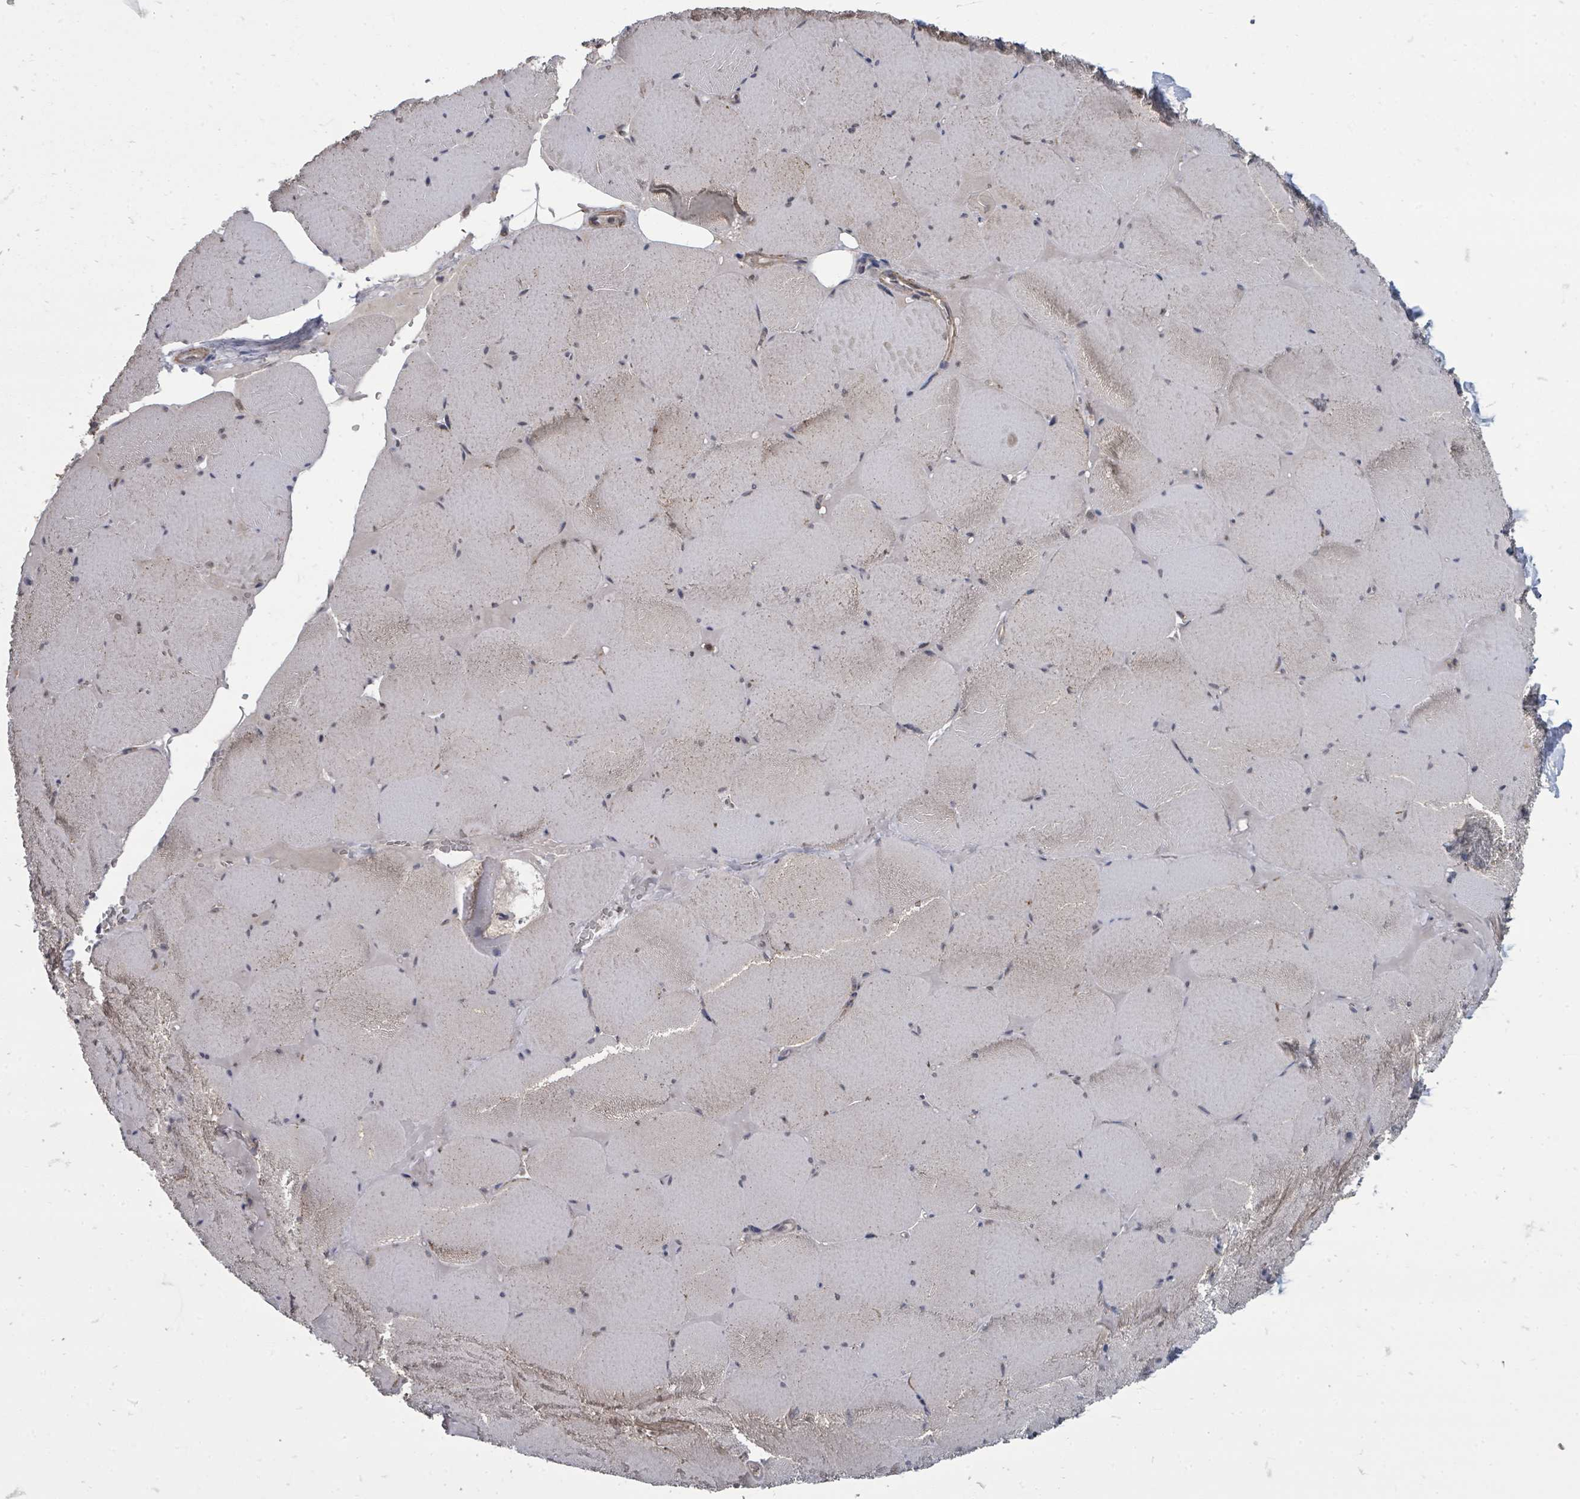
{"staining": {"intensity": "moderate", "quantity": "25%-75%", "location": "cytoplasmic/membranous"}, "tissue": "skeletal muscle", "cell_type": "Myocytes", "image_type": "normal", "snomed": [{"axis": "morphology", "description": "Normal tissue, NOS"}, {"axis": "topography", "description": "Skeletal muscle"}, {"axis": "topography", "description": "Head-Neck"}], "caption": "This is a histology image of immunohistochemistry (IHC) staining of unremarkable skeletal muscle, which shows moderate staining in the cytoplasmic/membranous of myocytes.", "gene": "MAGOHB", "patient": {"sex": "male", "age": 66}}